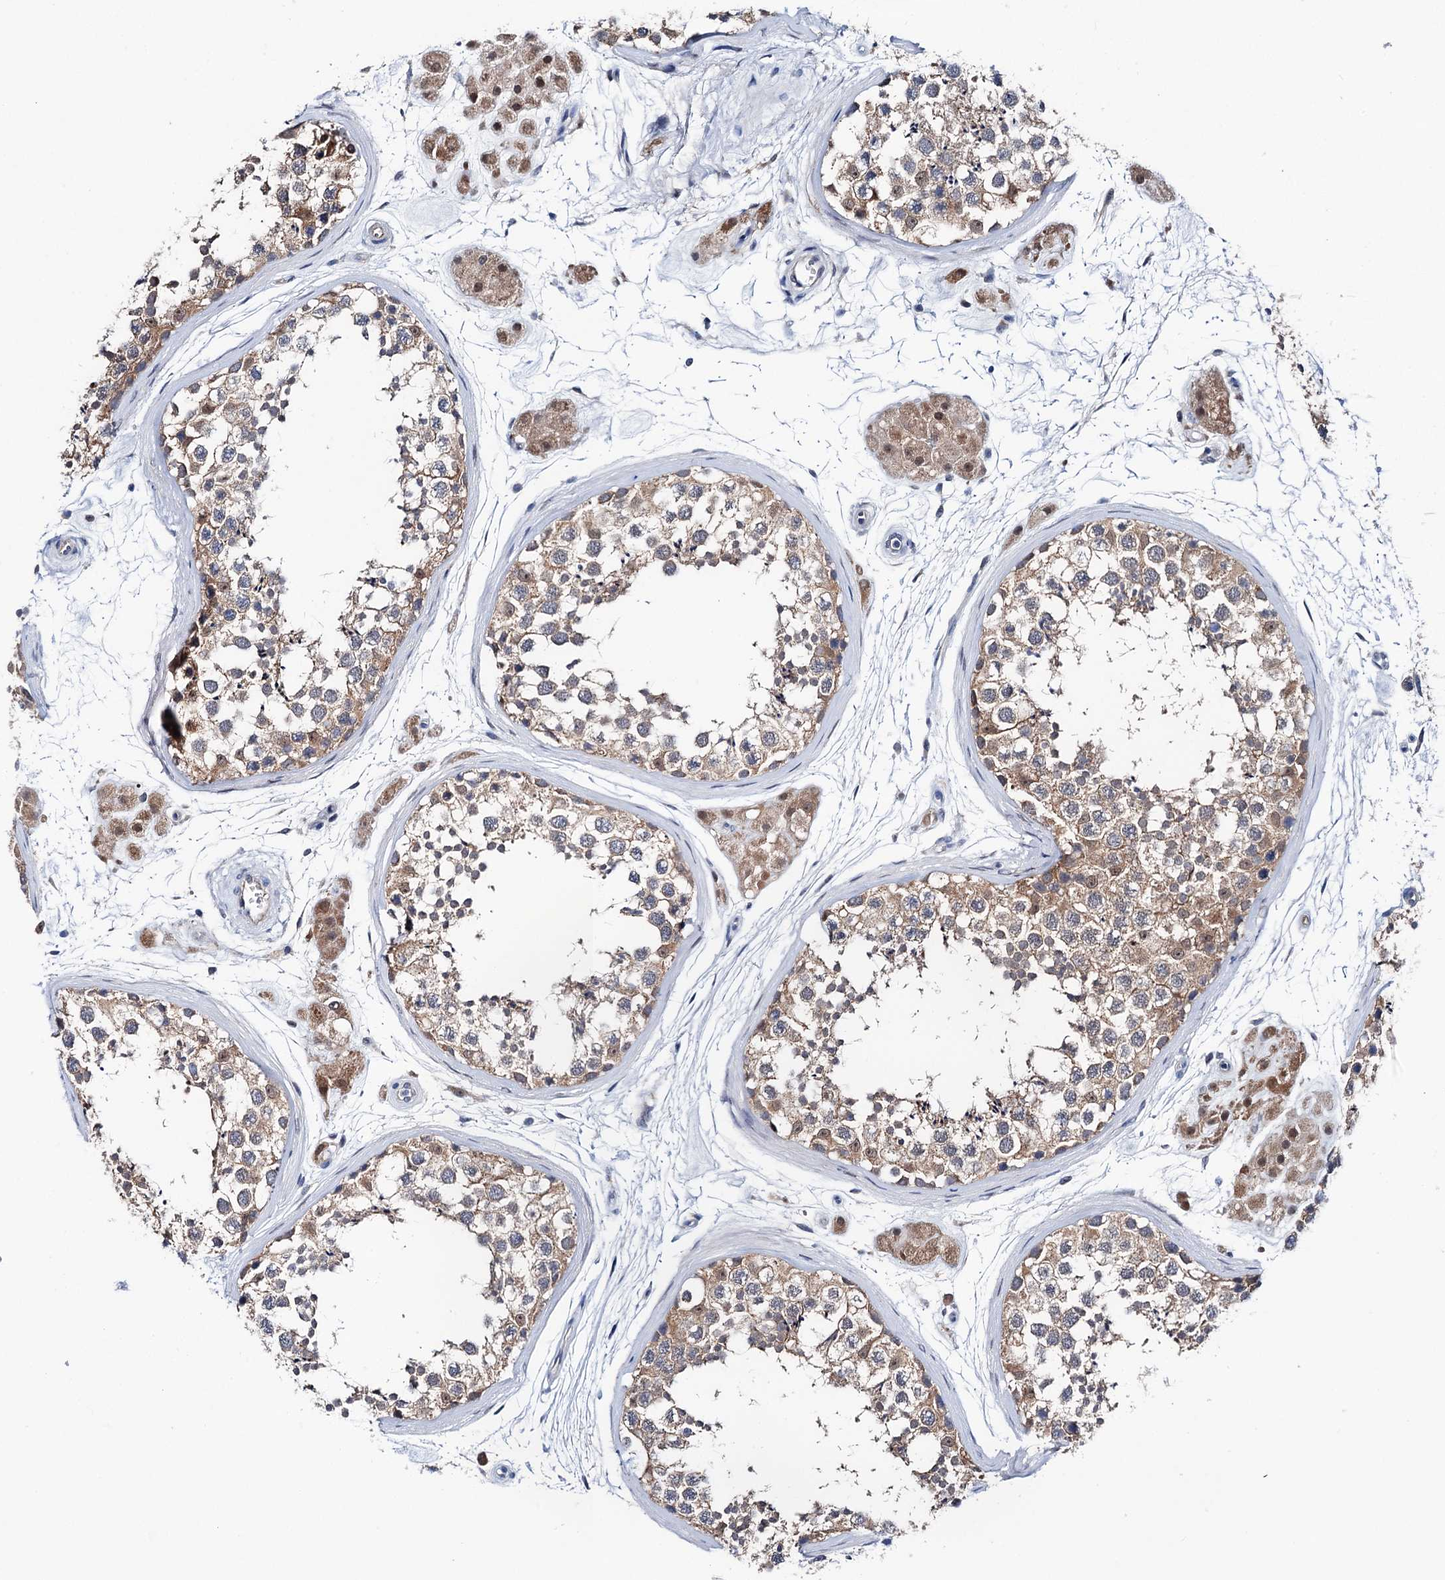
{"staining": {"intensity": "moderate", "quantity": ">75%", "location": "cytoplasmic/membranous"}, "tissue": "testis", "cell_type": "Cells in seminiferous ducts", "image_type": "normal", "snomed": [{"axis": "morphology", "description": "Normal tissue, NOS"}, {"axis": "topography", "description": "Testis"}], "caption": "Protein analysis of unremarkable testis demonstrates moderate cytoplasmic/membranous staining in approximately >75% of cells in seminiferous ducts.", "gene": "SHROOM1", "patient": {"sex": "male", "age": 56}}